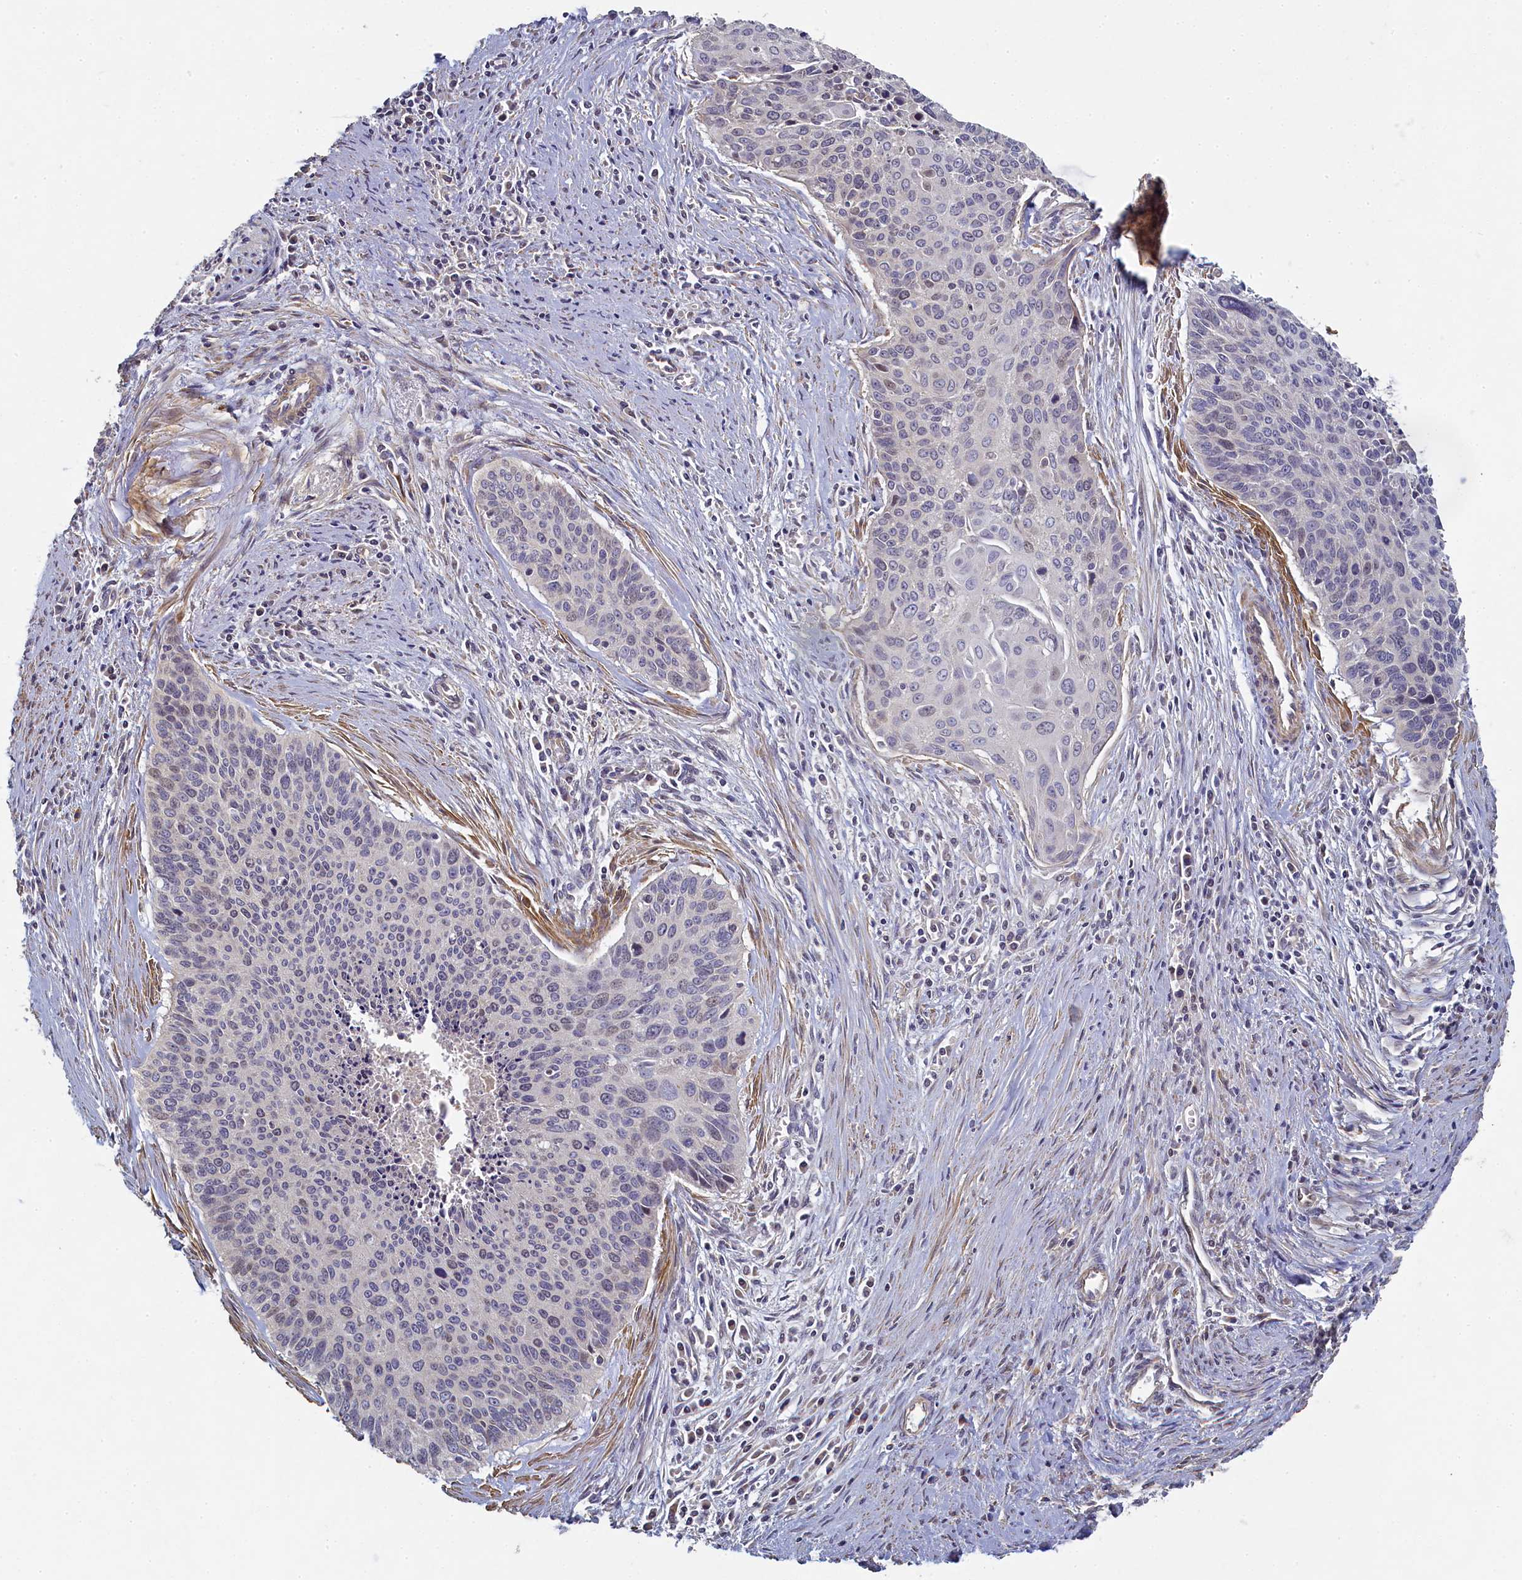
{"staining": {"intensity": "negative", "quantity": "none", "location": "none"}, "tissue": "cervical cancer", "cell_type": "Tumor cells", "image_type": "cancer", "snomed": [{"axis": "morphology", "description": "Squamous cell carcinoma, NOS"}, {"axis": "topography", "description": "Cervix"}], "caption": "IHC image of human cervical squamous cell carcinoma stained for a protein (brown), which demonstrates no expression in tumor cells.", "gene": "DIXDC1", "patient": {"sex": "female", "age": 55}}